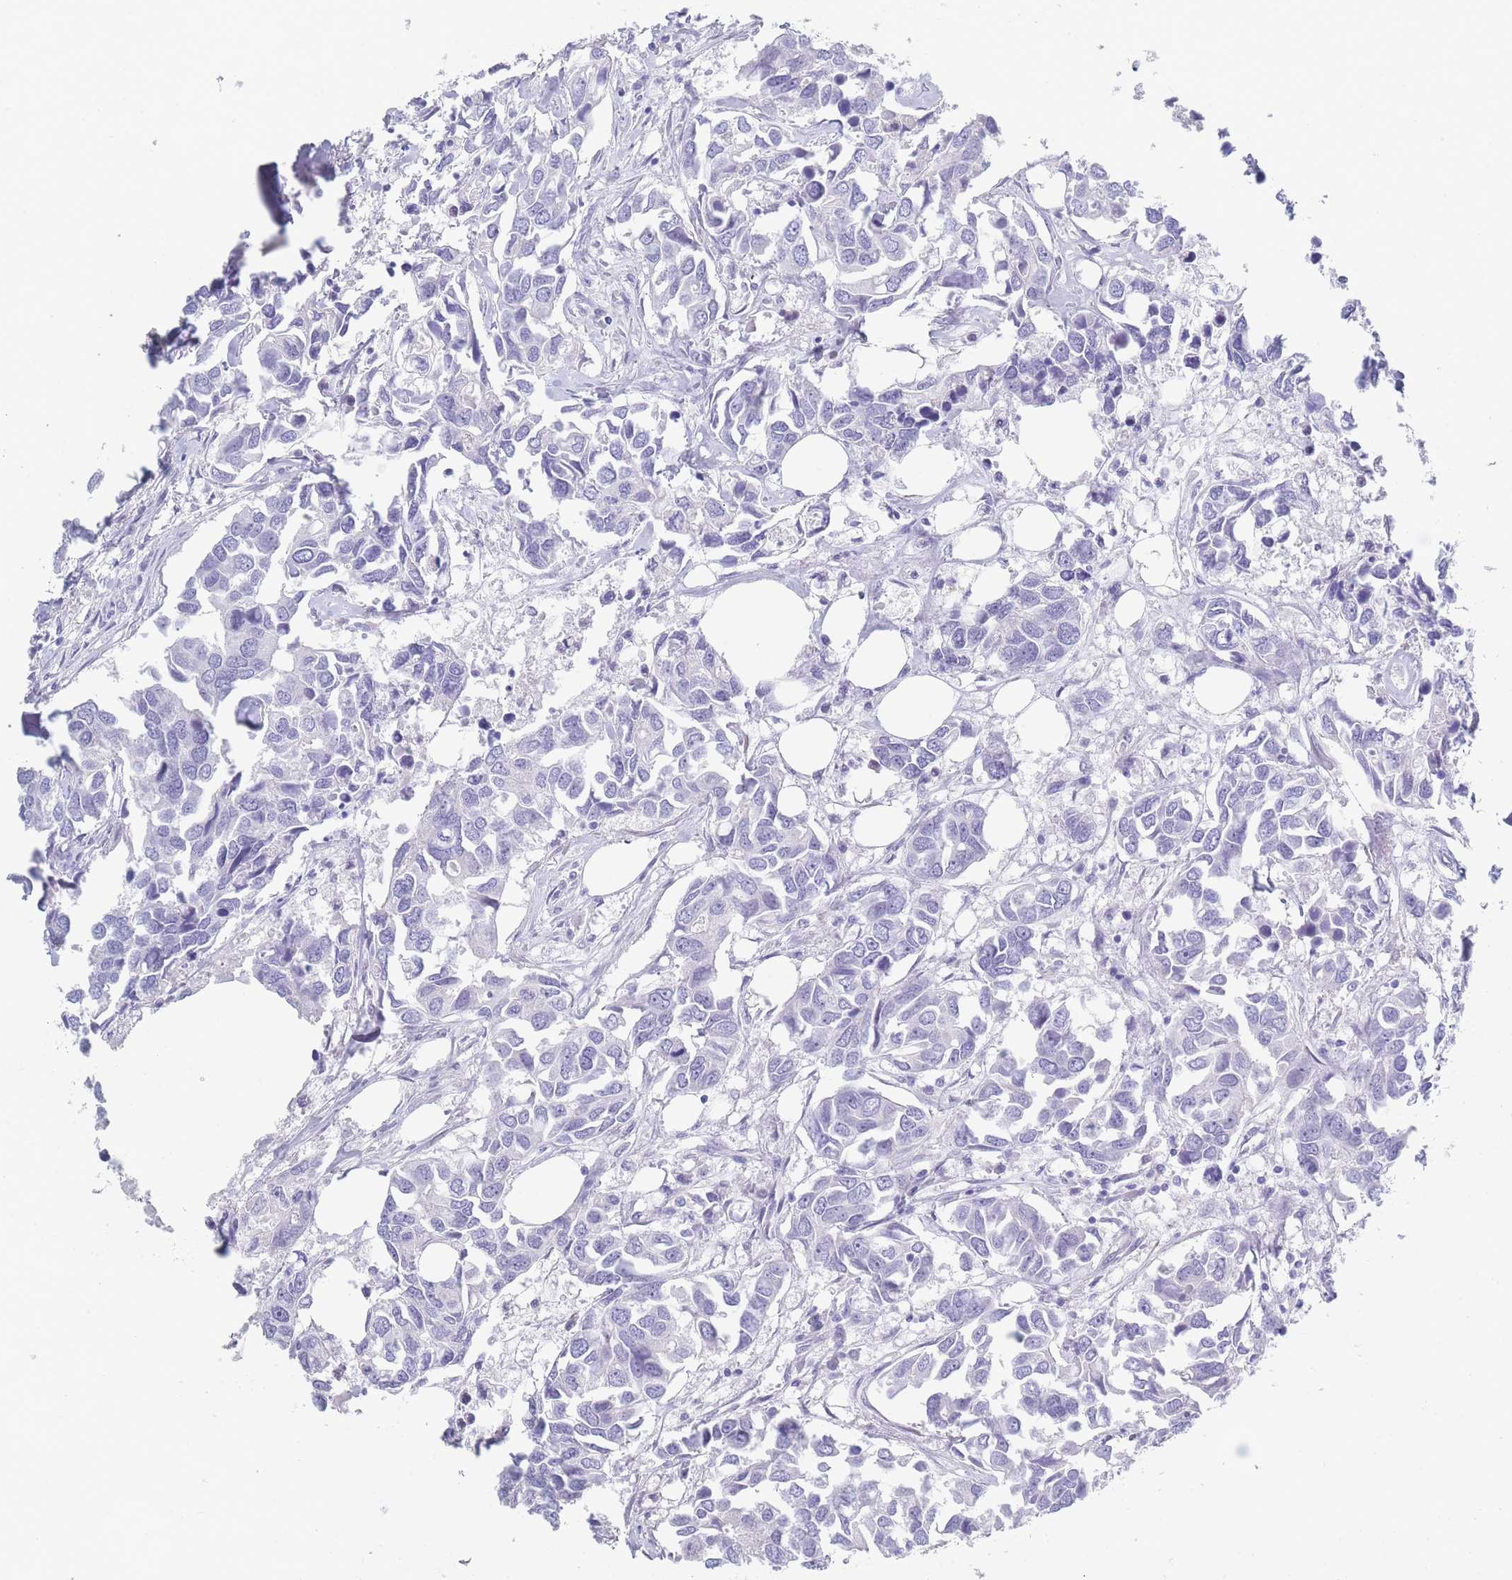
{"staining": {"intensity": "negative", "quantity": "none", "location": "none"}, "tissue": "breast cancer", "cell_type": "Tumor cells", "image_type": "cancer", "snomed": [{"axis": "morphology", "description": "Duct carcinoma"}, {"axis": "topography", "description": "Breast"}], "caption": "This is a image of IHC staining of invasive ductal carcinoma (breast), which shows no expression in tumor cells.", "gene": "OR5D16", "patient": {"sex": "female", "age": 83}}